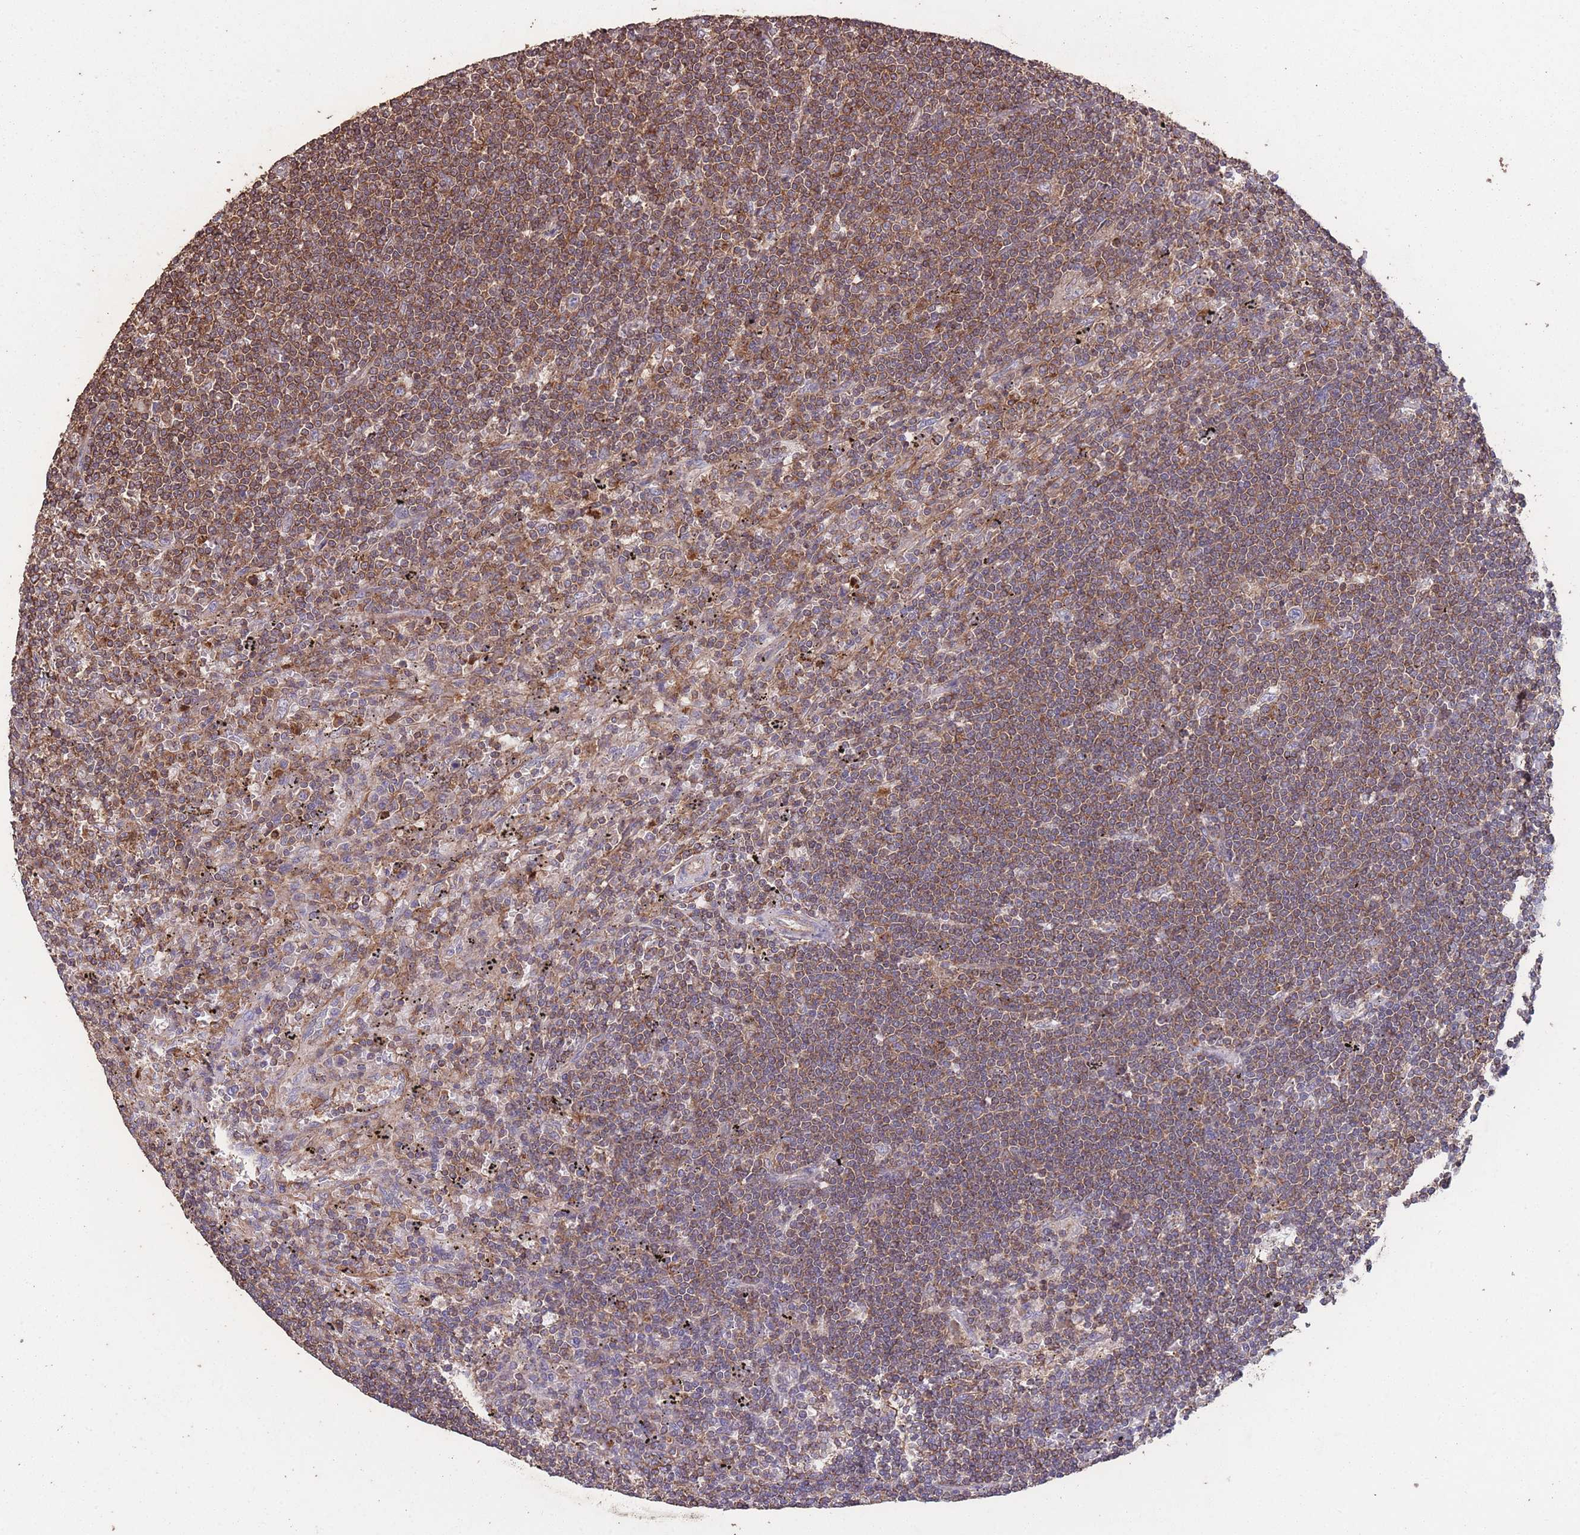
{"staining": {"intensity": "moderate", "quantity": ">75%", "location": "cytoplasmic/membranous"}, "tissue": "lymphoma", "cell_type": "Tumor cells", "image_type": "cancer", "snomed": [{"axis": "morphology", "description": "Malignant lymphoma, non-Hodgkin's type, Low grade"}, {"axis": "topography", "description": "Spleen"}], "caption": "A high-resolution histopathology image shows immunohistochemistry (IHC) staining of lymphoma, which displays moderate cytoplasmic/membranous expression in approximately >75% of tumor cells.", "gene": "NUDT21", "patient": {"sex": "male", "age": 76}}